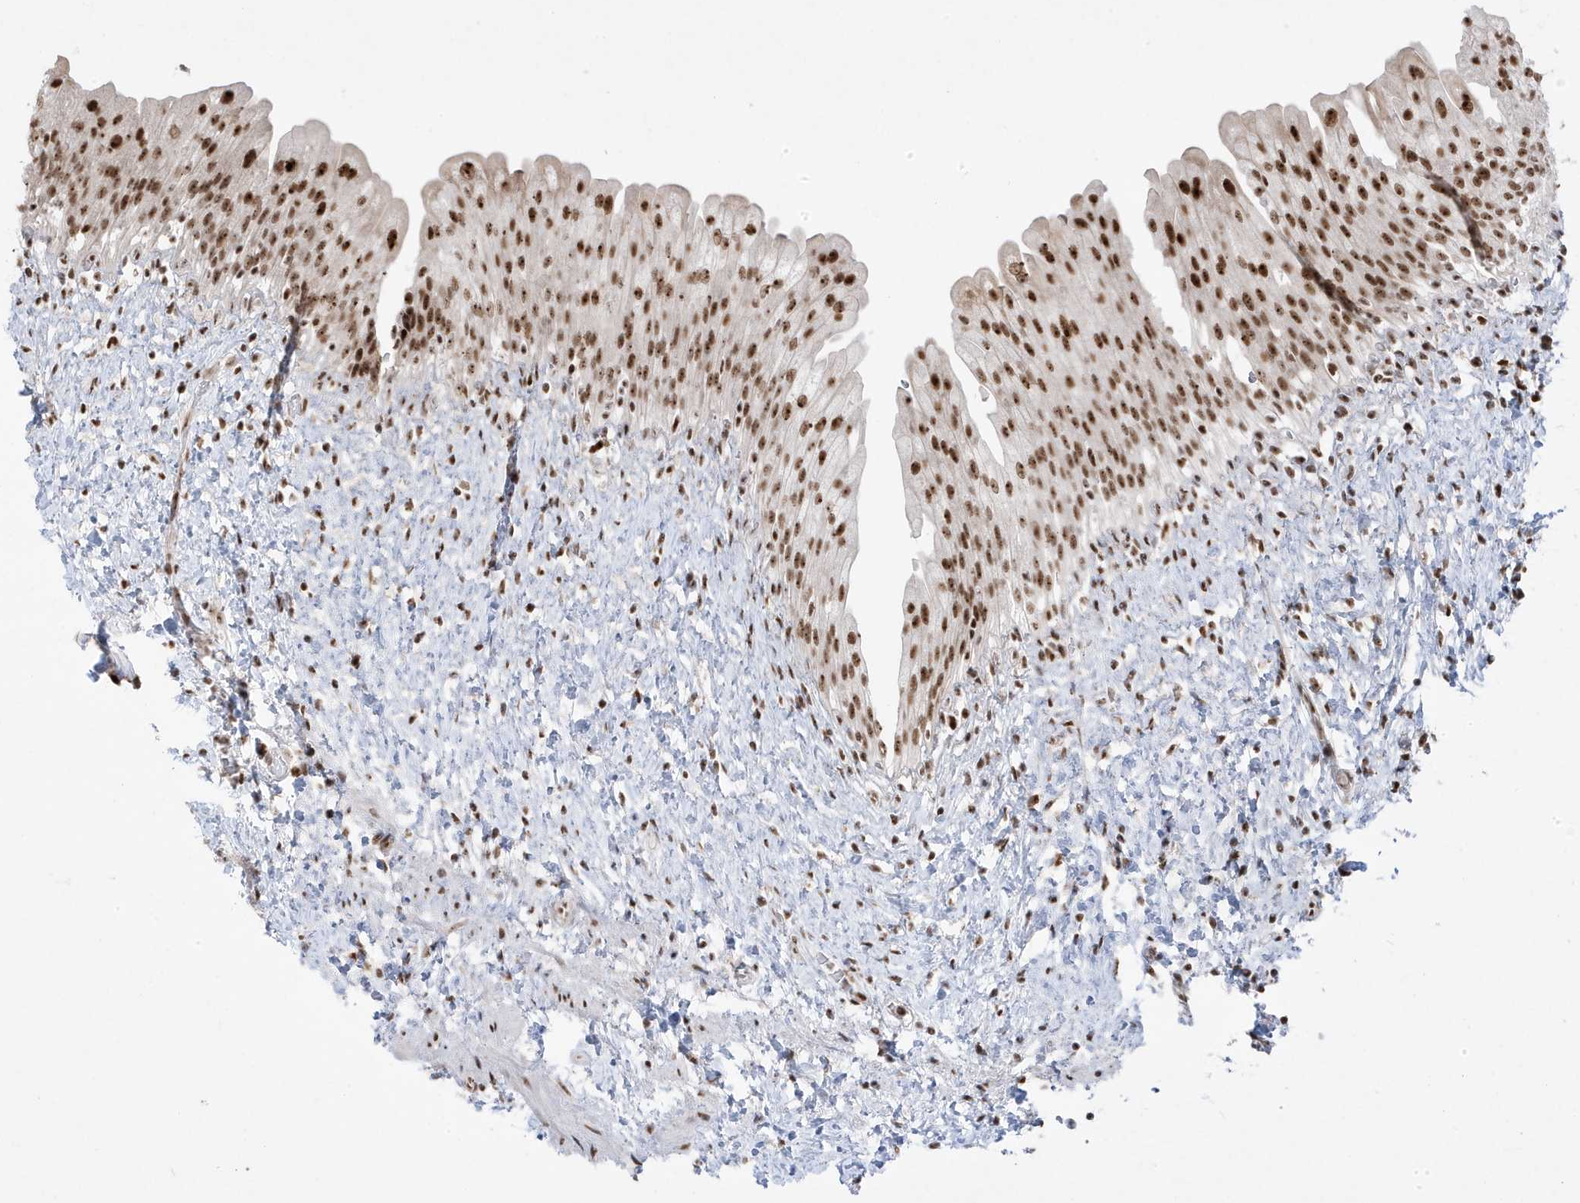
{"staining": {"intensity": "strong", "quantity": ">75%", "location": "nuclear"}, "tissue": "urinary bladder", "cell_type": "Urothelial cells", "image_type": "normal", "snomed": [{"axis": "morphology", "description": "Normal tissue, NOS"}, {"axis": "topography", "description": "Urinary bladder"}], "caption": "Immunohistochemical staining of normal urinary bladder exhibits strong nuclear protein positivity in about >75% of urothelial cells.", "gene": "MTREX", "patient": {"sex": "female", "age": 27}}